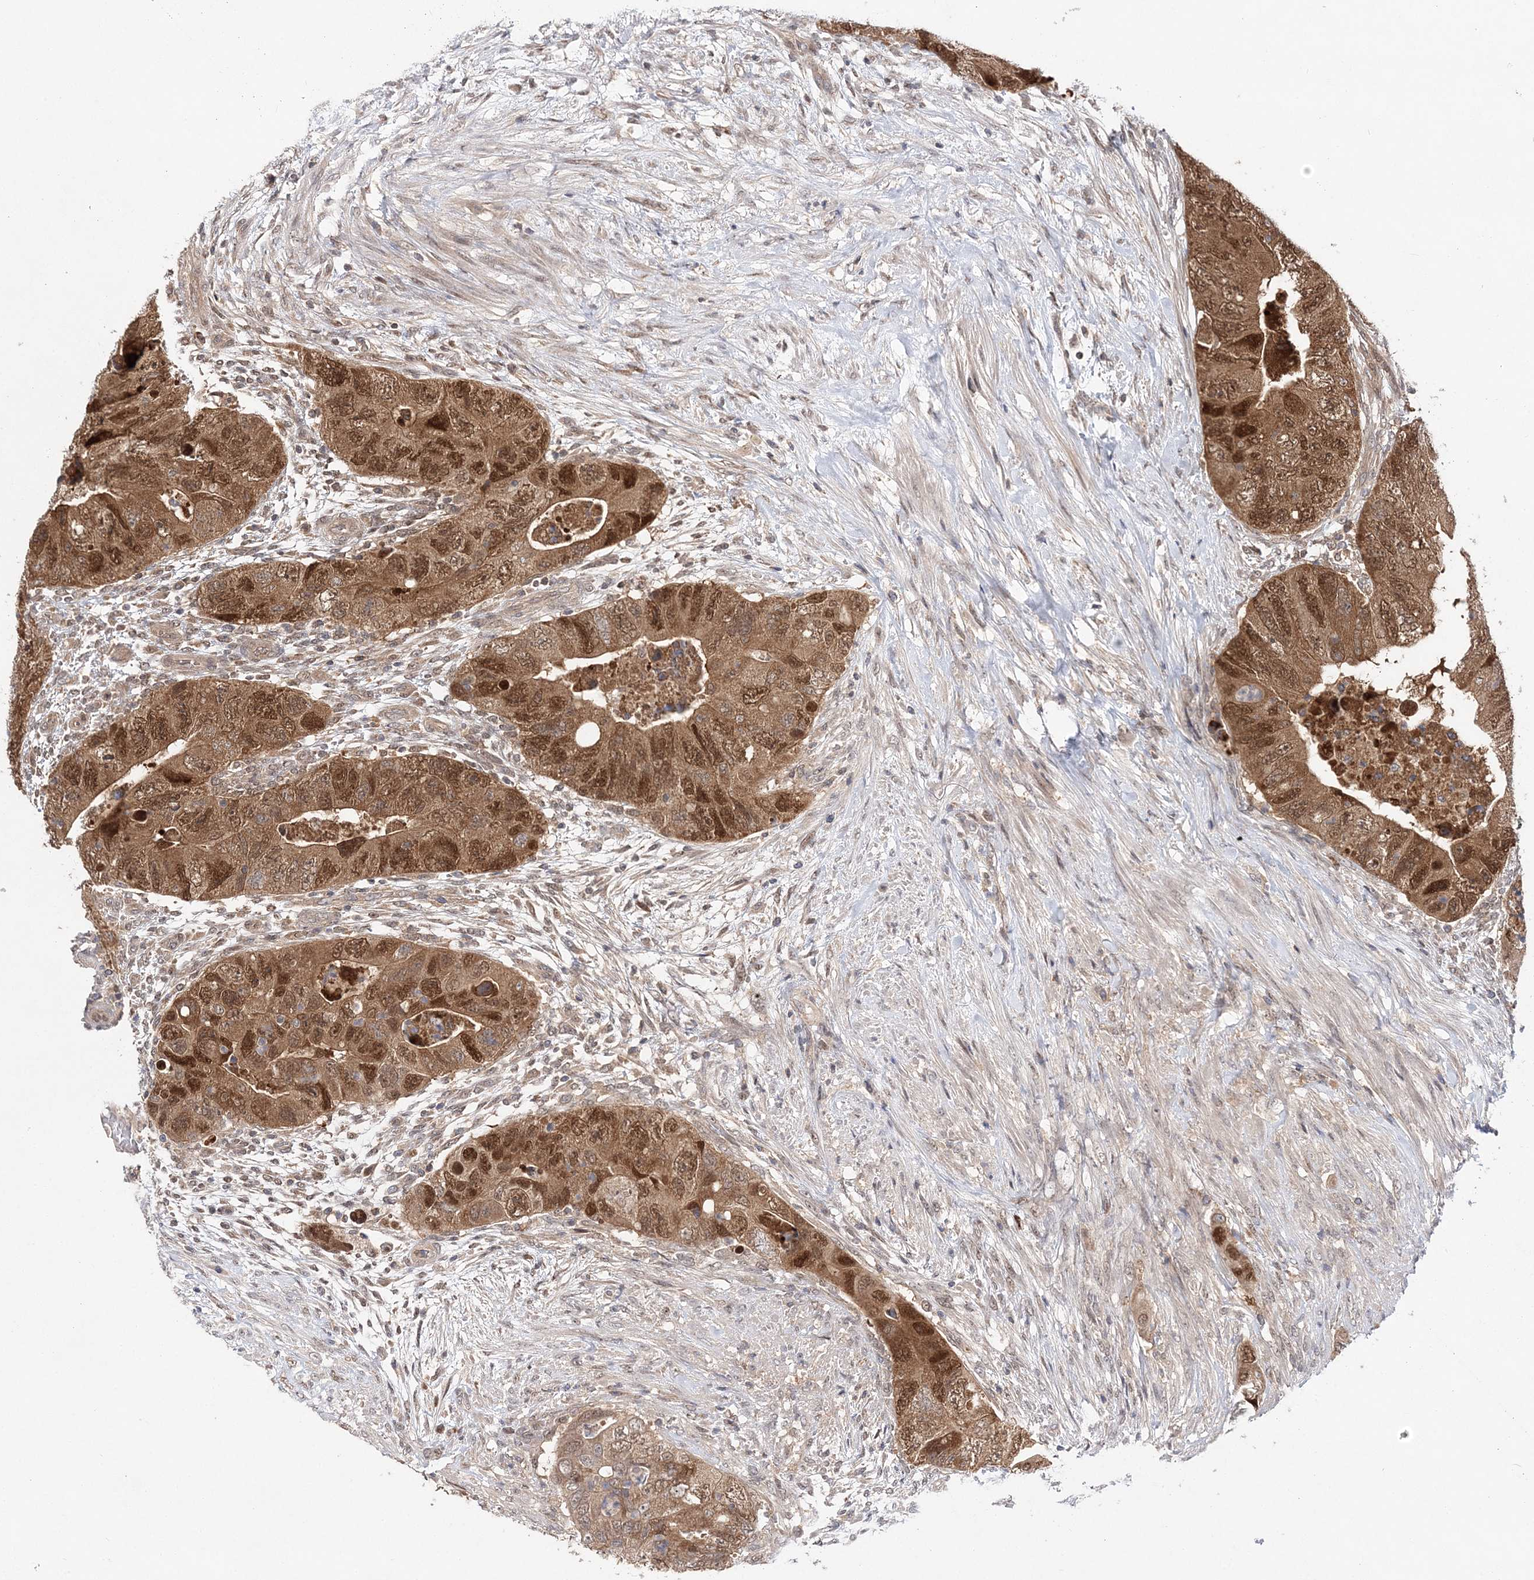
{"staining": {"intensity": "moderate", "quantity": ">75%", "location": "cytoplasmic/membranous,nuclear"}, "tissue": "colorectal cancer", "cell_type": "Tumor cells", "image_type": "cancer", "snomed": [{"axis": "morphology", "description": "Adenocarcinoma, NOS"}, {"axis": "topography", "description": "Rectum"}], "caption": "Colorectal cancer stained with a brown dye reveals moderate cytoplasmic/membranous and nuclear positive staining in approximately >75% of tumor cells.", "gene": "NIF3L1", "patient": {"sex": "male", "age": 63}}